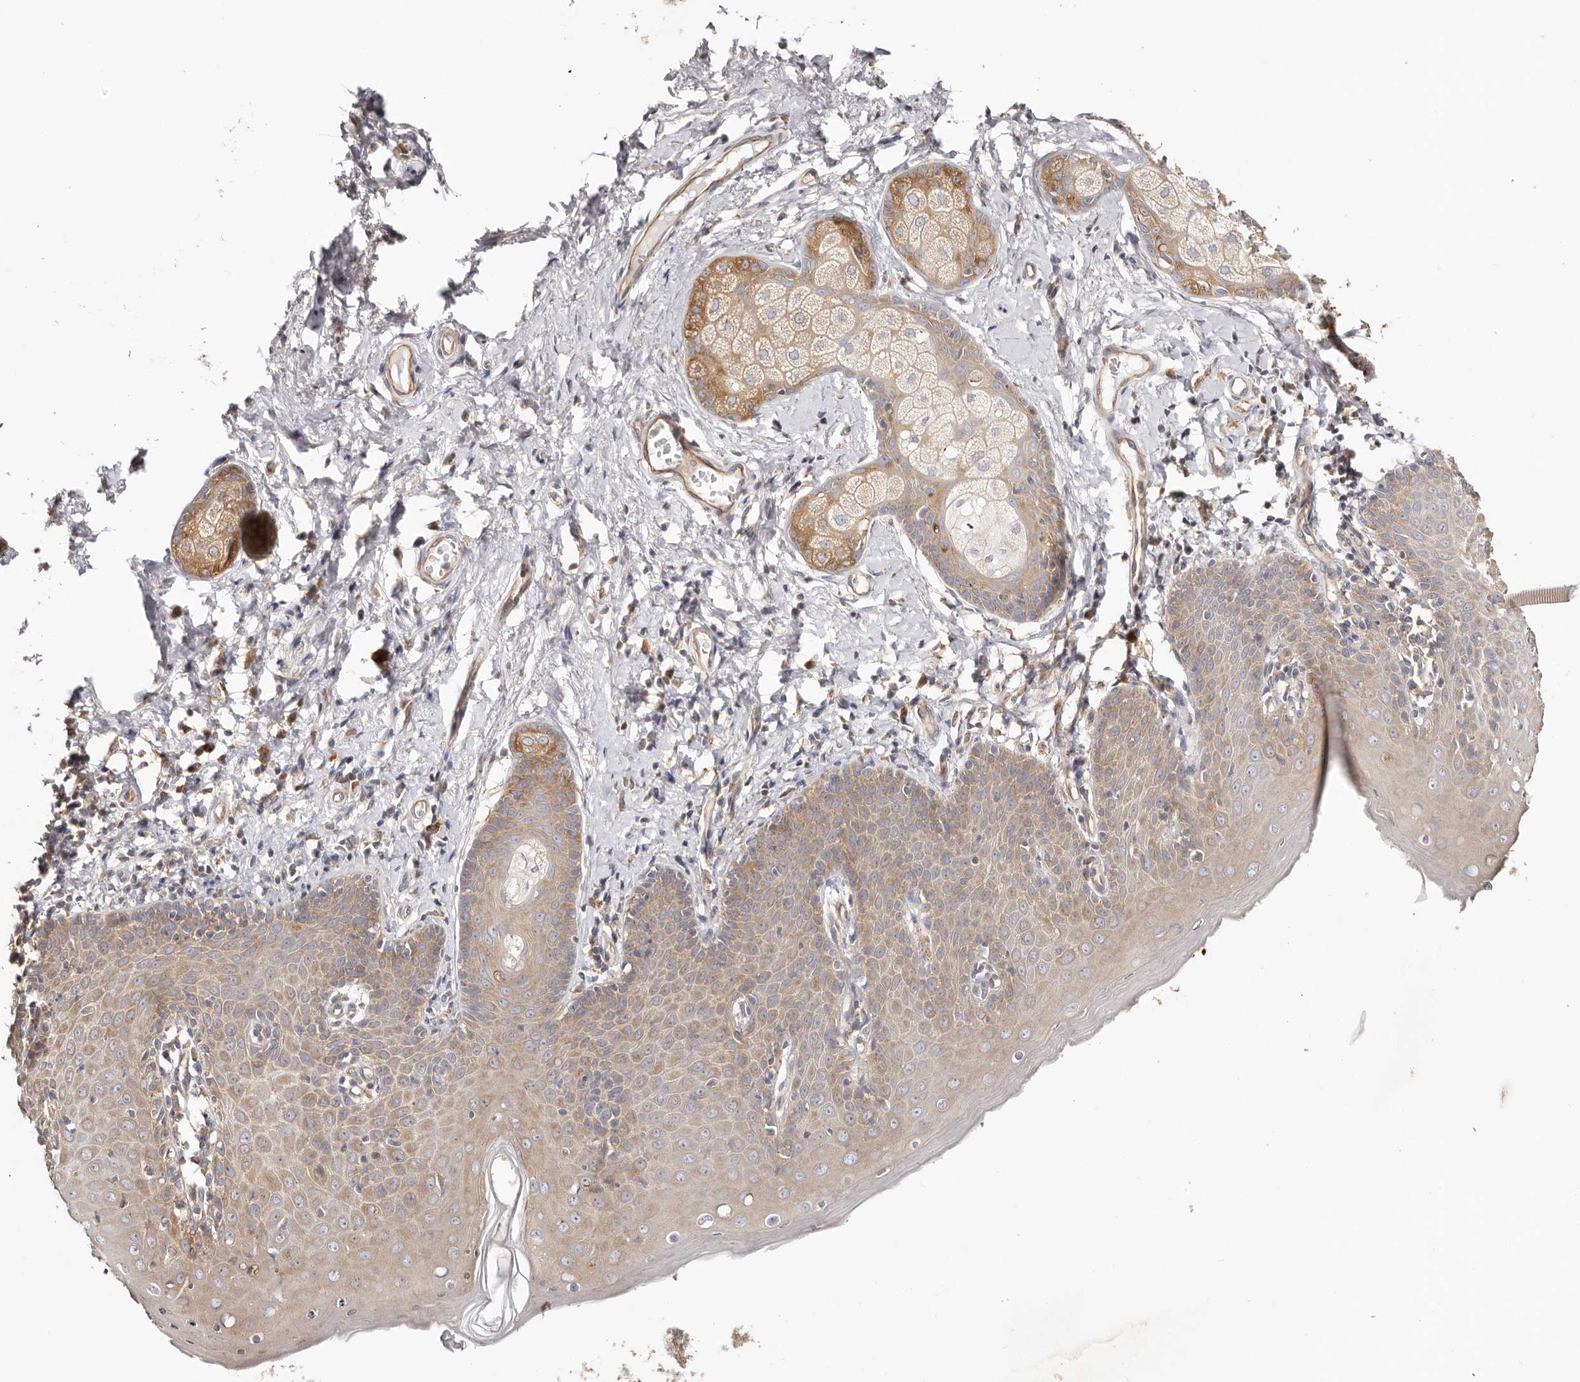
{"staining": {"intensity": "moderate", "quantity": "25%-75%", "location": "cytoplasmic/membranous"}, "tissue": "skin", "cell_type": "Epidermal cells", "image_type": "normal", "snomed": [{"axis": "morphology", "description": "Normal tissue, NOS"}, {"axis": "topography", "description": "Vulva"}], "caption": "Immunohistochemical staining of benign human skin exhibits moderate cytoplasmic/membranous protein staining in about 25%-75% of epidermal cells. (DAB = brown stain, brightfield microscopy at high magnification).", "gene": "EPRS1", "patient": {"sex": "female", "age": 66}}